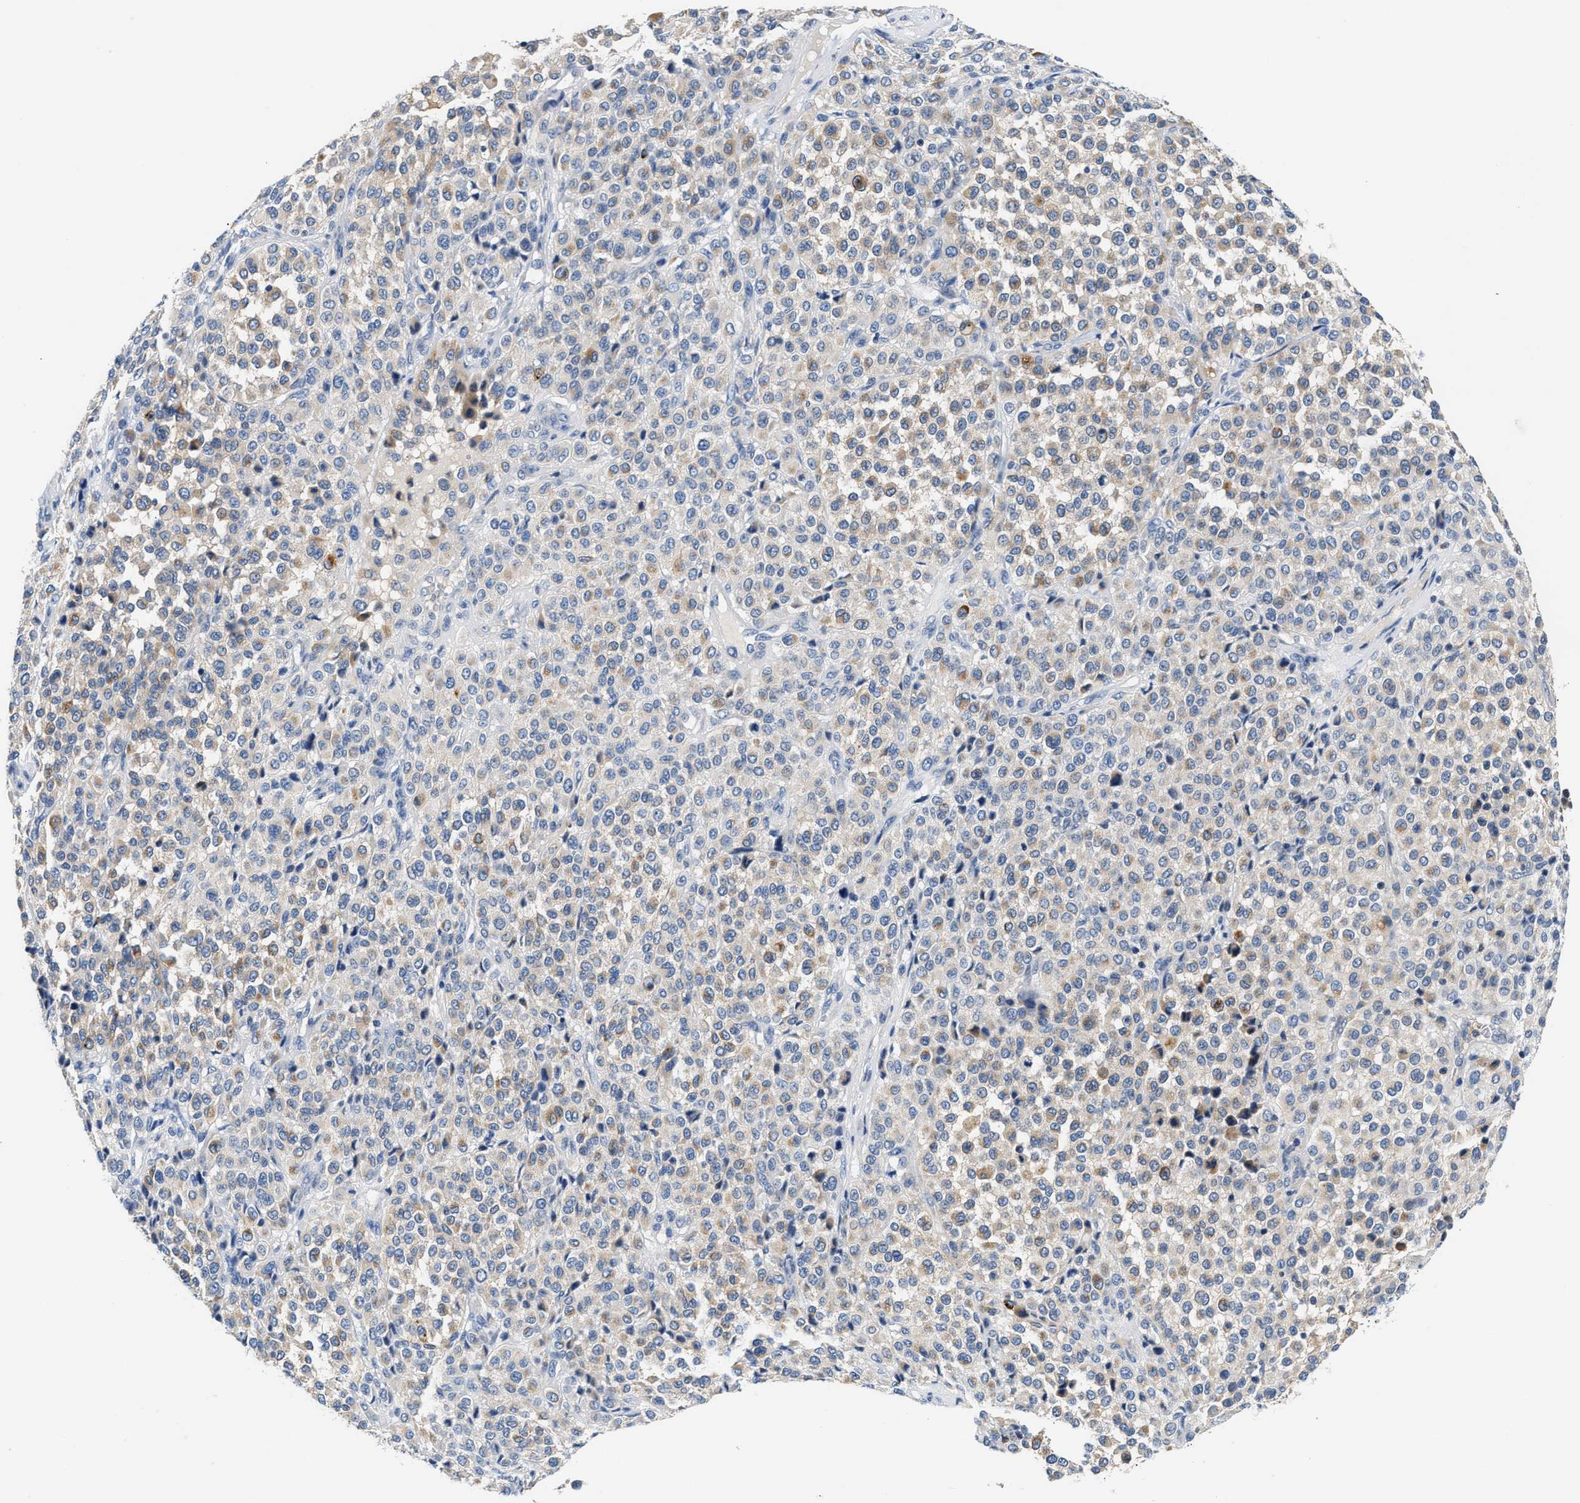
{"staining": {"intensity": "weak", "quantity": "<25%", "location": "cytoplasmic/membranous"}, "tissue": "melanoma", "cell_type": "Tumor cells", "image_type": "cancer", "snomed": [{"axis": "morphology", "description": "Malignant melanoma, Metastatic site"}, {"axis": "topography", "description": "Pancreas"}], "caption": "This is an immunohistochemistry (IHC) image of melanoma. There is no expression in tumor cells.", "gene": "TUT7", "patient": {"sex": "female", "age": 30}}